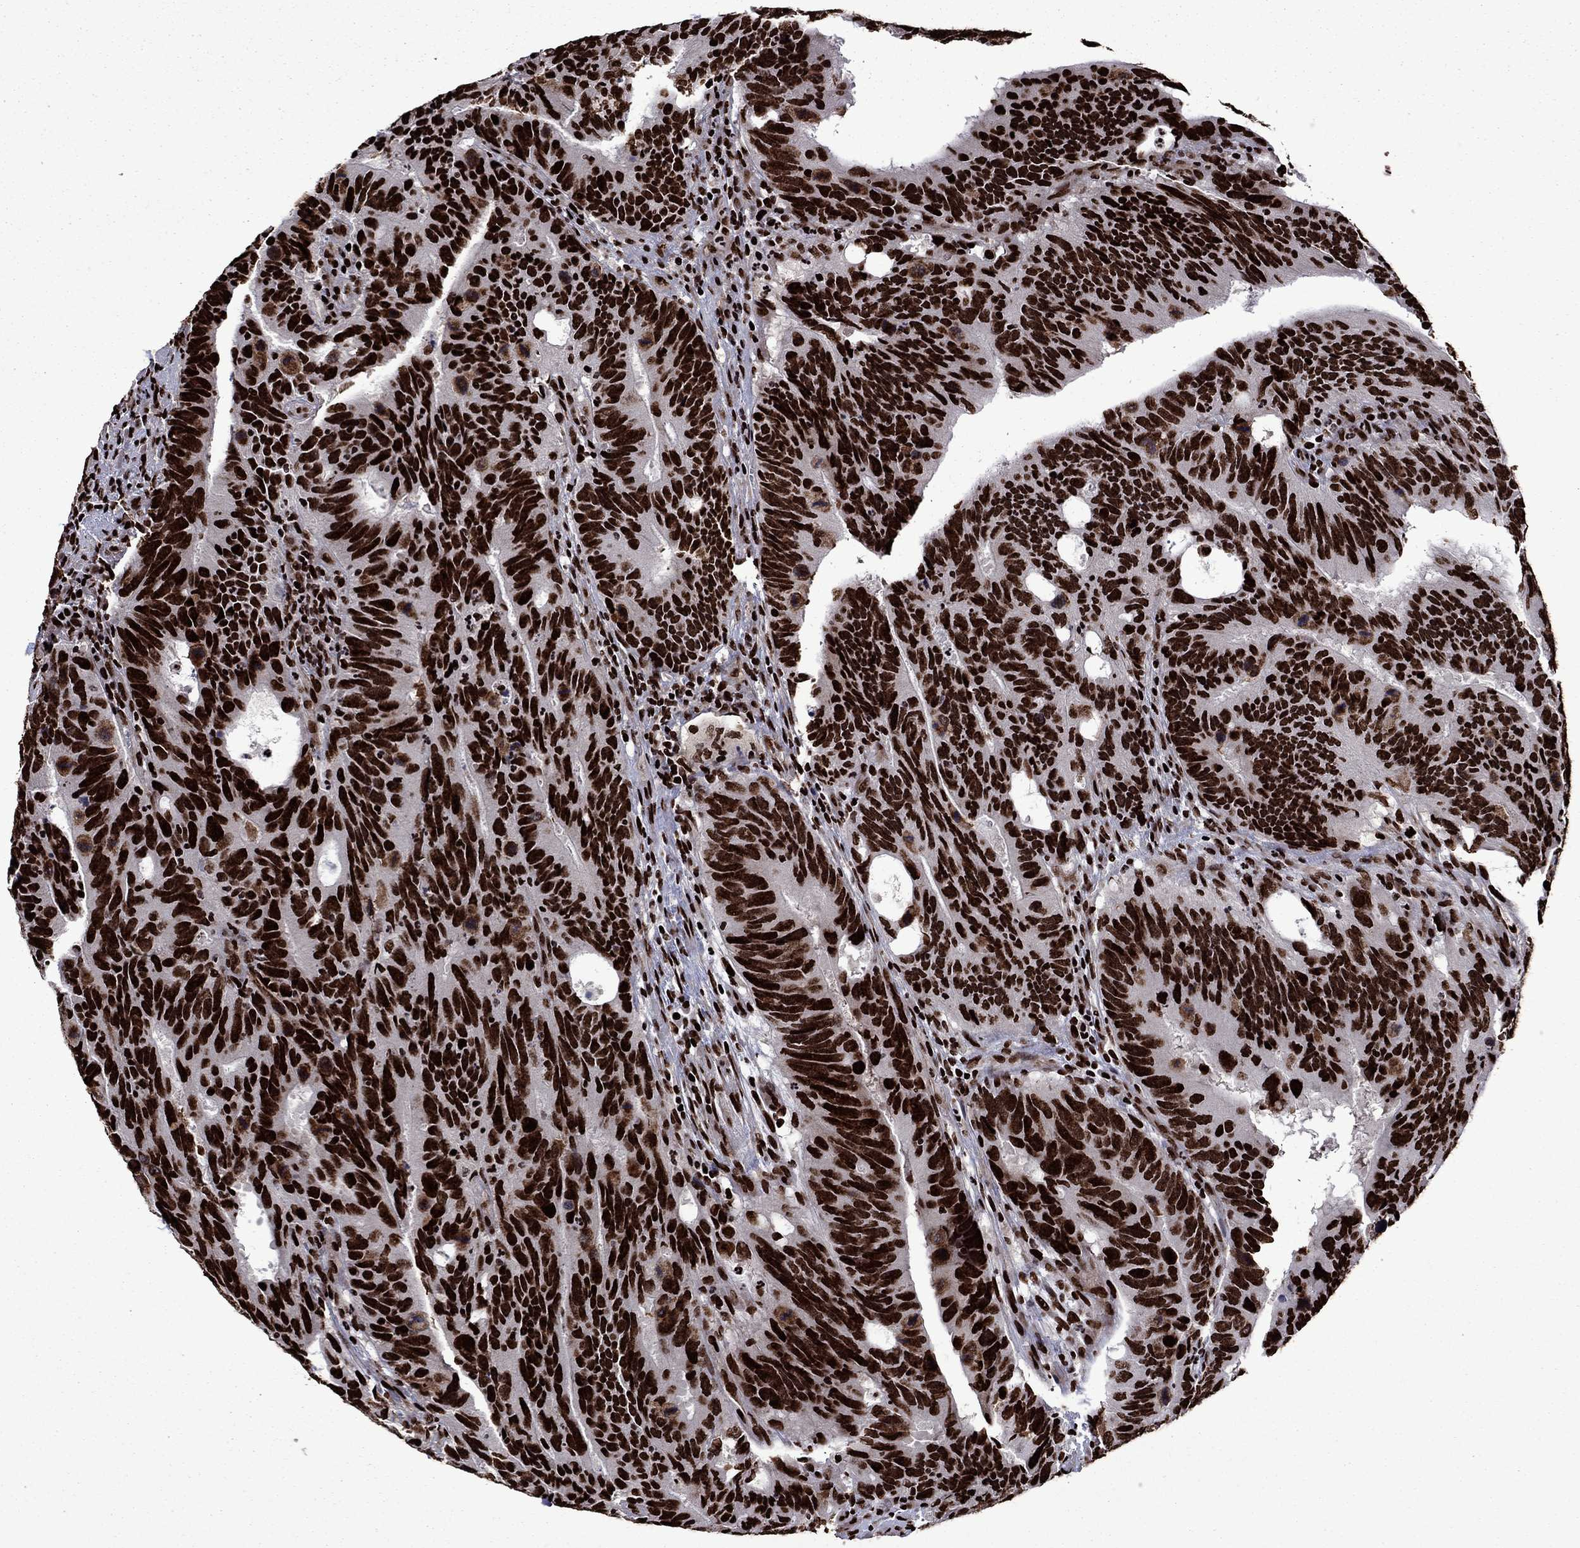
{"staining": {"intensity": "strong", "quantity": ">75%", "location": "nuclear"}, "tissue": "colorectal cancer", "cell_type": "Tumor cells", "image_type": "cancer", "snomed": [{"axis": "morphology", "description": "Adenocarcinoma, NOS"}, {"axis": "topography", "description": "Colon"}], "caption": "IHC (DAB) staining of human adenocarcinoma (colorectal) displays strong nuclear protein expression in about >75% of tumor cells. (brown staining indicates protein expression, while blue staining denotes nuclei).", "gene": "LIMK1", "patient": {"sex": "female", "age": 77}}